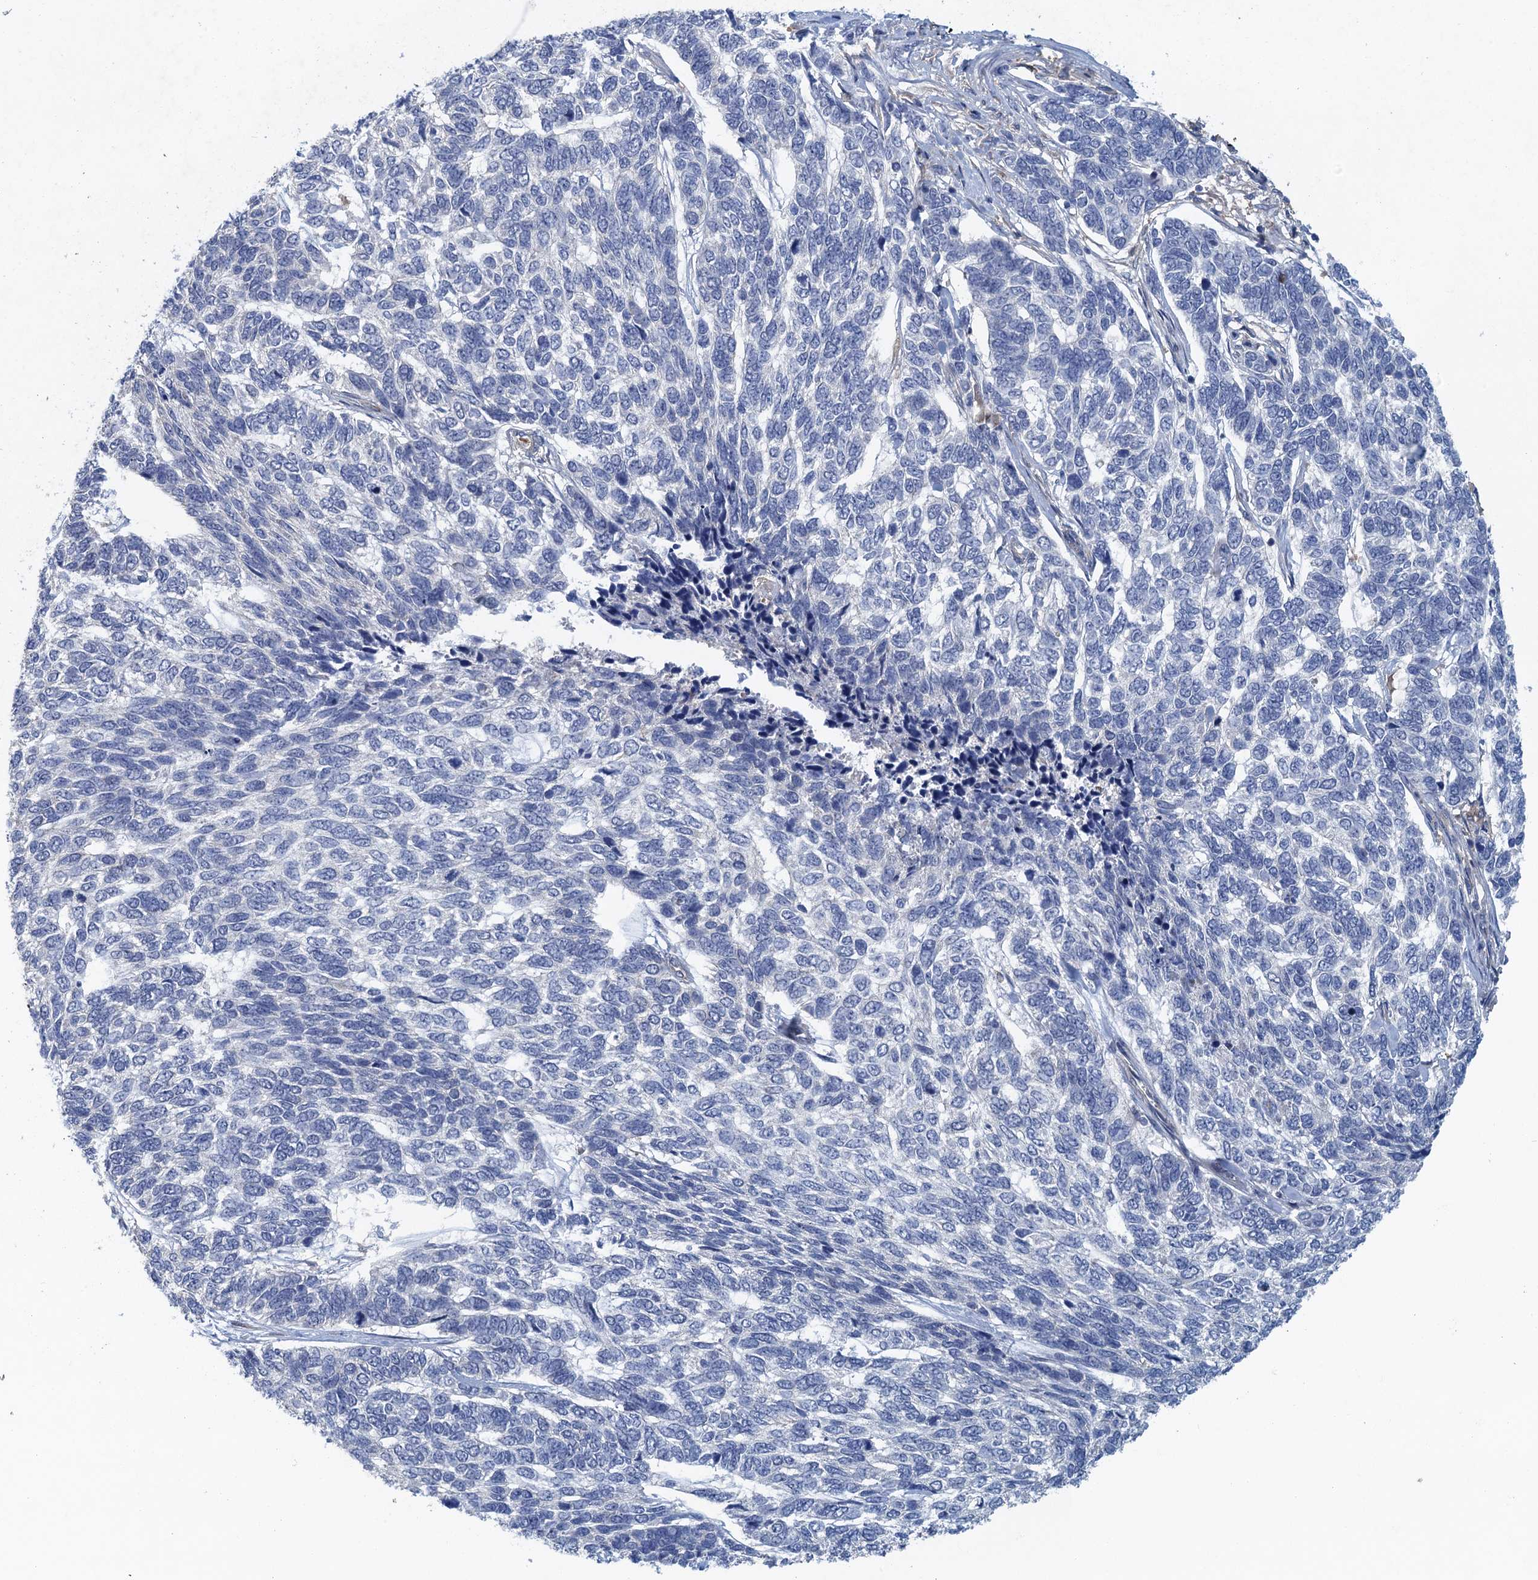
{"staining": {"intensity": "negative", "quantity": "none", "location": "none"}, "tissue": "skin cancer", "cell_type": "Tumor cells", "image_type": "cancer", "snomed": [{"axis": "morphology", "description": "Basal cell carcinoma"}, {"axis": "topography", "description": "Skin"}], "caption": "IHC of human skin basal cell carcinoma shows no positivity in tumor cells.", "gene": "RSAD2", "patient": {"sex": "female", "age": 65}}